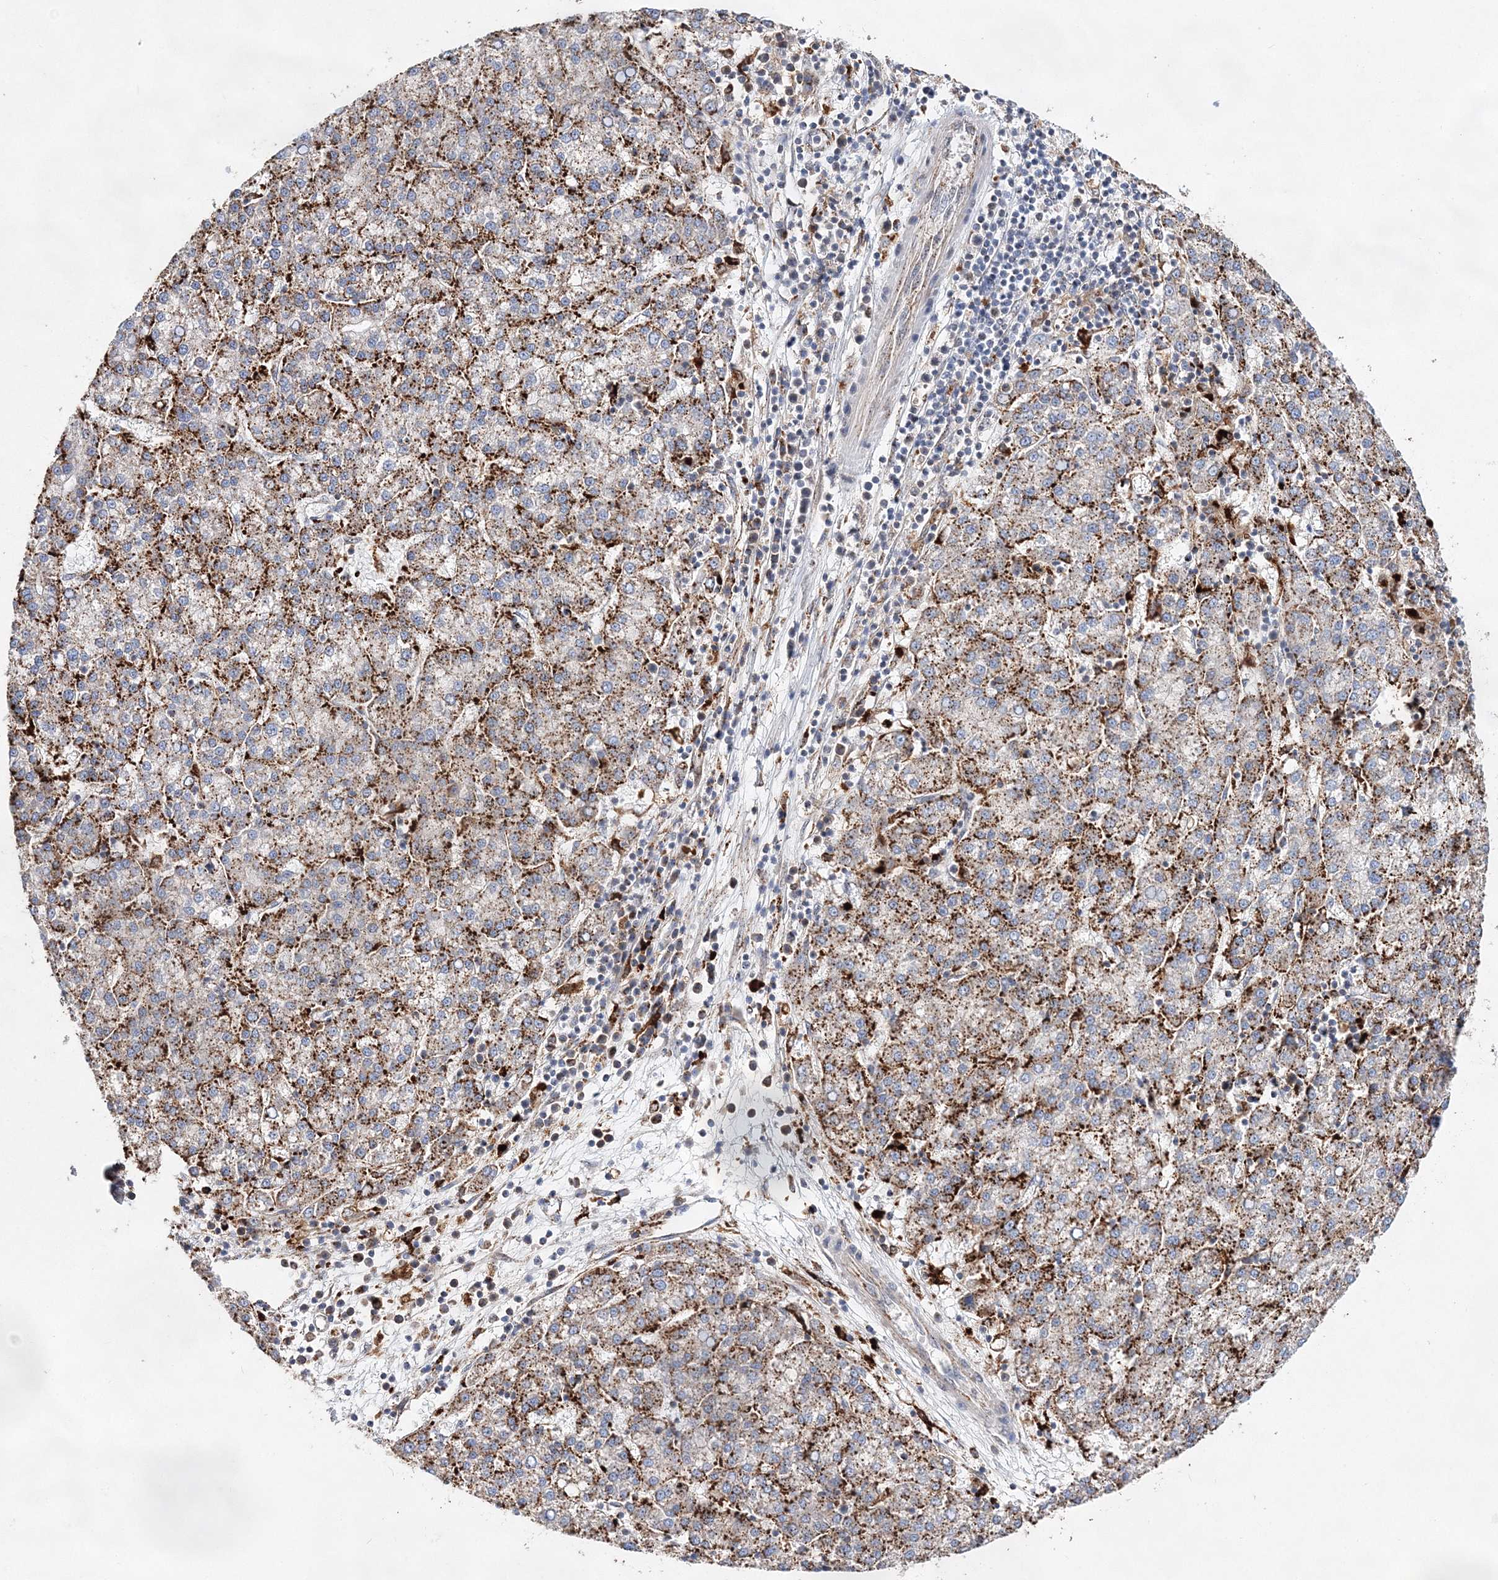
{"staining": {"intensity": "strong", "quantity": ">75%", "location": "cytoplasmic/membranous"}, "tissue": "liver cancer", "cell_type": "Tumor cells", "image_type": "cancer", "snomed": [{"axis": "morphology", "description": "Carcinoma, Hepatocellular, NOS"}, {"axis": "topography", "description": "Liver"}], "caption": "This micrograph demonstrates liver cancer (hepatocellular carcinoma) stained with immunohistochemistry (IHC) to label a protein in brown. The cytoplasmic/membranous of tumor cells show strong positivity for the protein. Nuclei are counter-stained blue.", "gene": "C3orf38", "patient": {"sex": "female", "age": 58}}